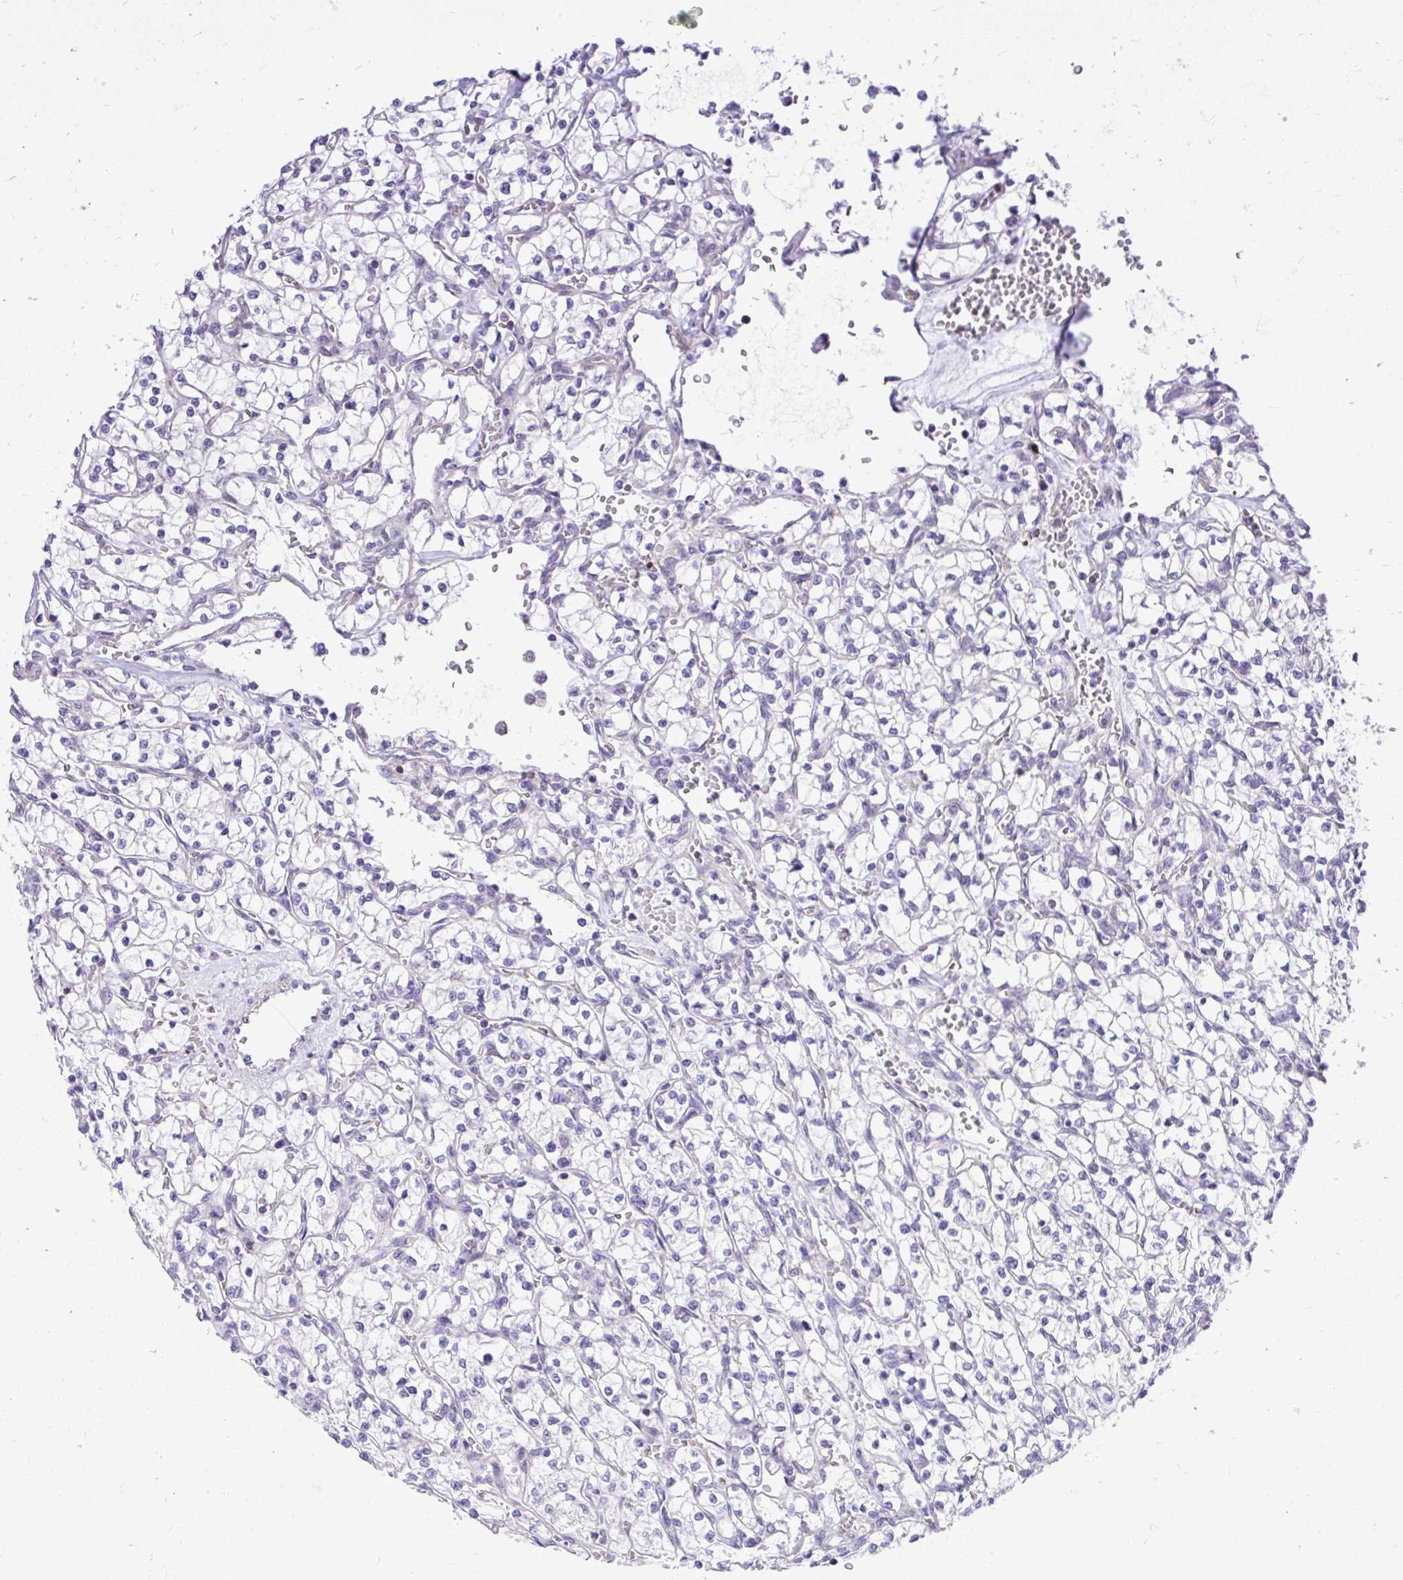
{"staining": {"intensity": "negative", "quantity": "none", "location": "none"}, "tissue": "renal cancer", "cell_type": "Tumor cells", "image_type": "cancer", "snomed": [{"axis": "morphology", "description": "Adenocarcinoma, NOS"}, {"axis": "topography", "description": "Kidney"}], "caption": "High power microscopy image of an immunohistochemistry micrograph of renal adenocarcinoma, revealing no significant staining in tumor cells.", "gene": "GRK4", "patient": {"sex": "female", "age": 64}}